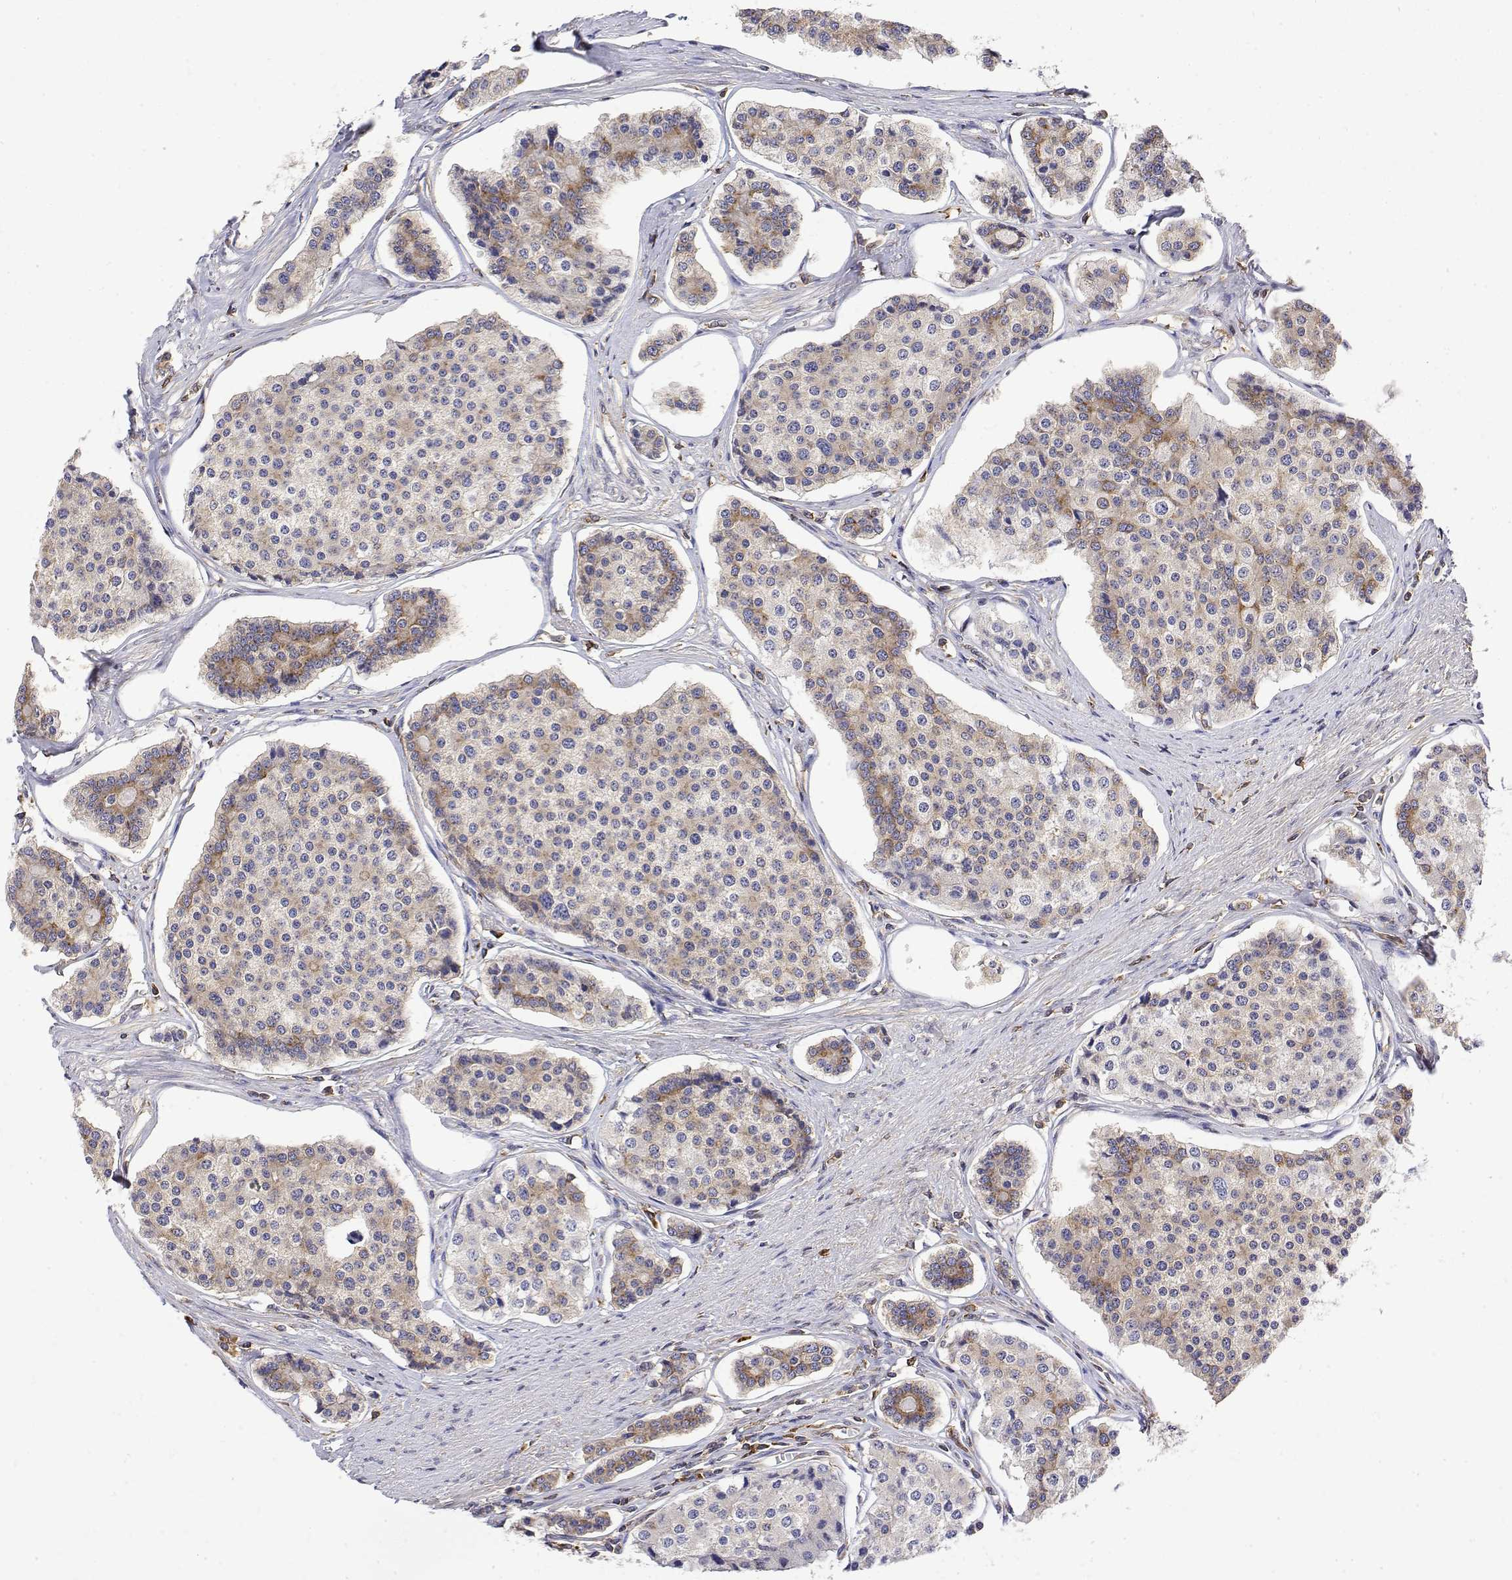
{"staining": {"intensity": "weak", "quantity": "25%-75%", "location": "cytoplasmic/membranous"}, "tissue": "carcinoid", "cell_type": "Tumor cells", "image_type": "cancer", "snomed": [{"axis": "morphology", "description": "Carcinoid, malignant, NOS"}, {"axis": "topography", "description": "Small intestine"}], "caption": "The image exhibits immunohistochemical staining of carcinoid. There is weak cytoplasmic/membranous expression is seen in approximately 25%-75% of tumor cells.", "gene": "EEF1G", "patient": {"sex": "female", "age": 65}}